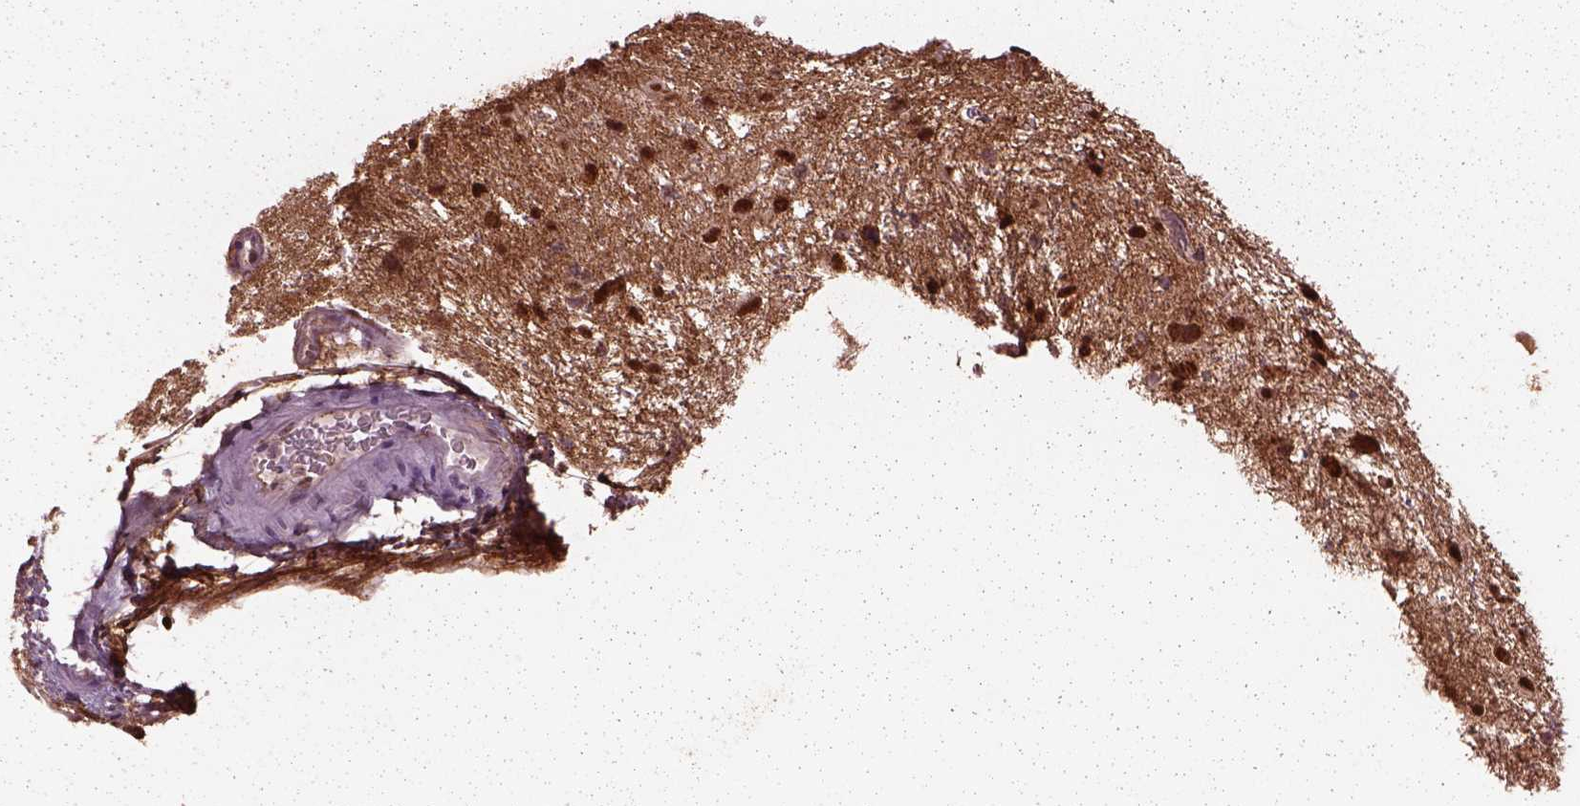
{"staining": {"intensity": "strong", "quantity": ">75%", "location": "cytoplasmic/membranous,nuclear"}, "tissue": "glioma", "cell_type": "Tumor cells", "image_type": "cancer", "snomed": [{"axis": "morphology", "description": "Glioma, malignant, Low grade"}, {"axis": "topography", "description": "Brain"}], "caption": "Brown immunohistochemical staining in malignant glioma (low-grade) demonstrates strong cytoplasmic/membranous and nuclear positivity in about >75% of tumor cells.", "gene": "SRI", "patient": {"sex": "female", "age": 32}}